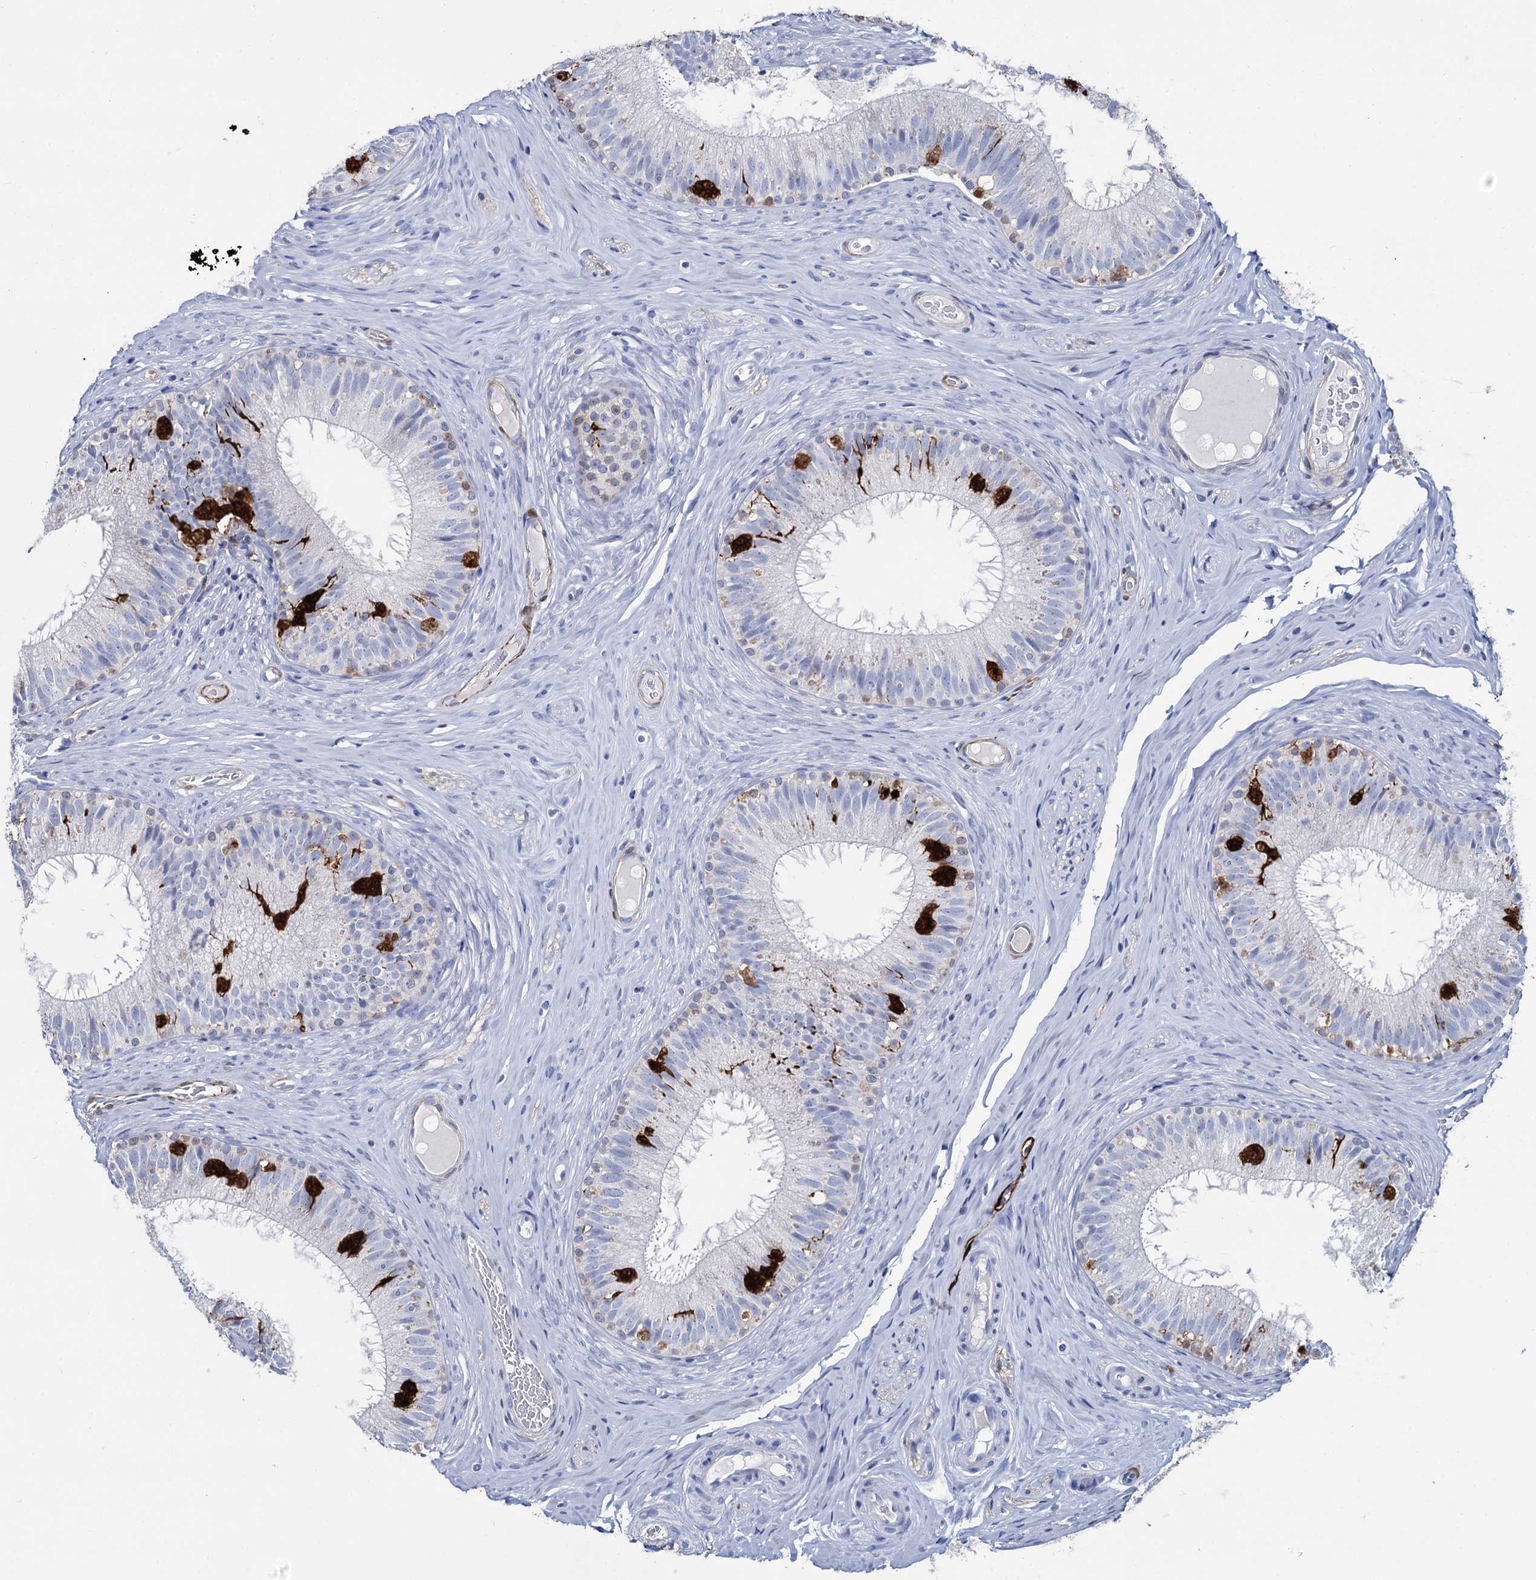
{"staining": {"intensity": "negative", "quantity": "none", "location": "none"}, "tissue": "epididymis", "cell_type": "Glandular cells", "image_type": "normal", "snomed": [{"axis": "morphology", "description": "Normal tissue, NOS"}, {"axis": "topography", "description": "Epididymis"}], "caption": "IHC photomicrograph of benign human epididymis stained for a protein (brown), which exhibits no staining in glandular cells.", "gene": "FABP5", "patient": {"sex": "male", "age": 34}}